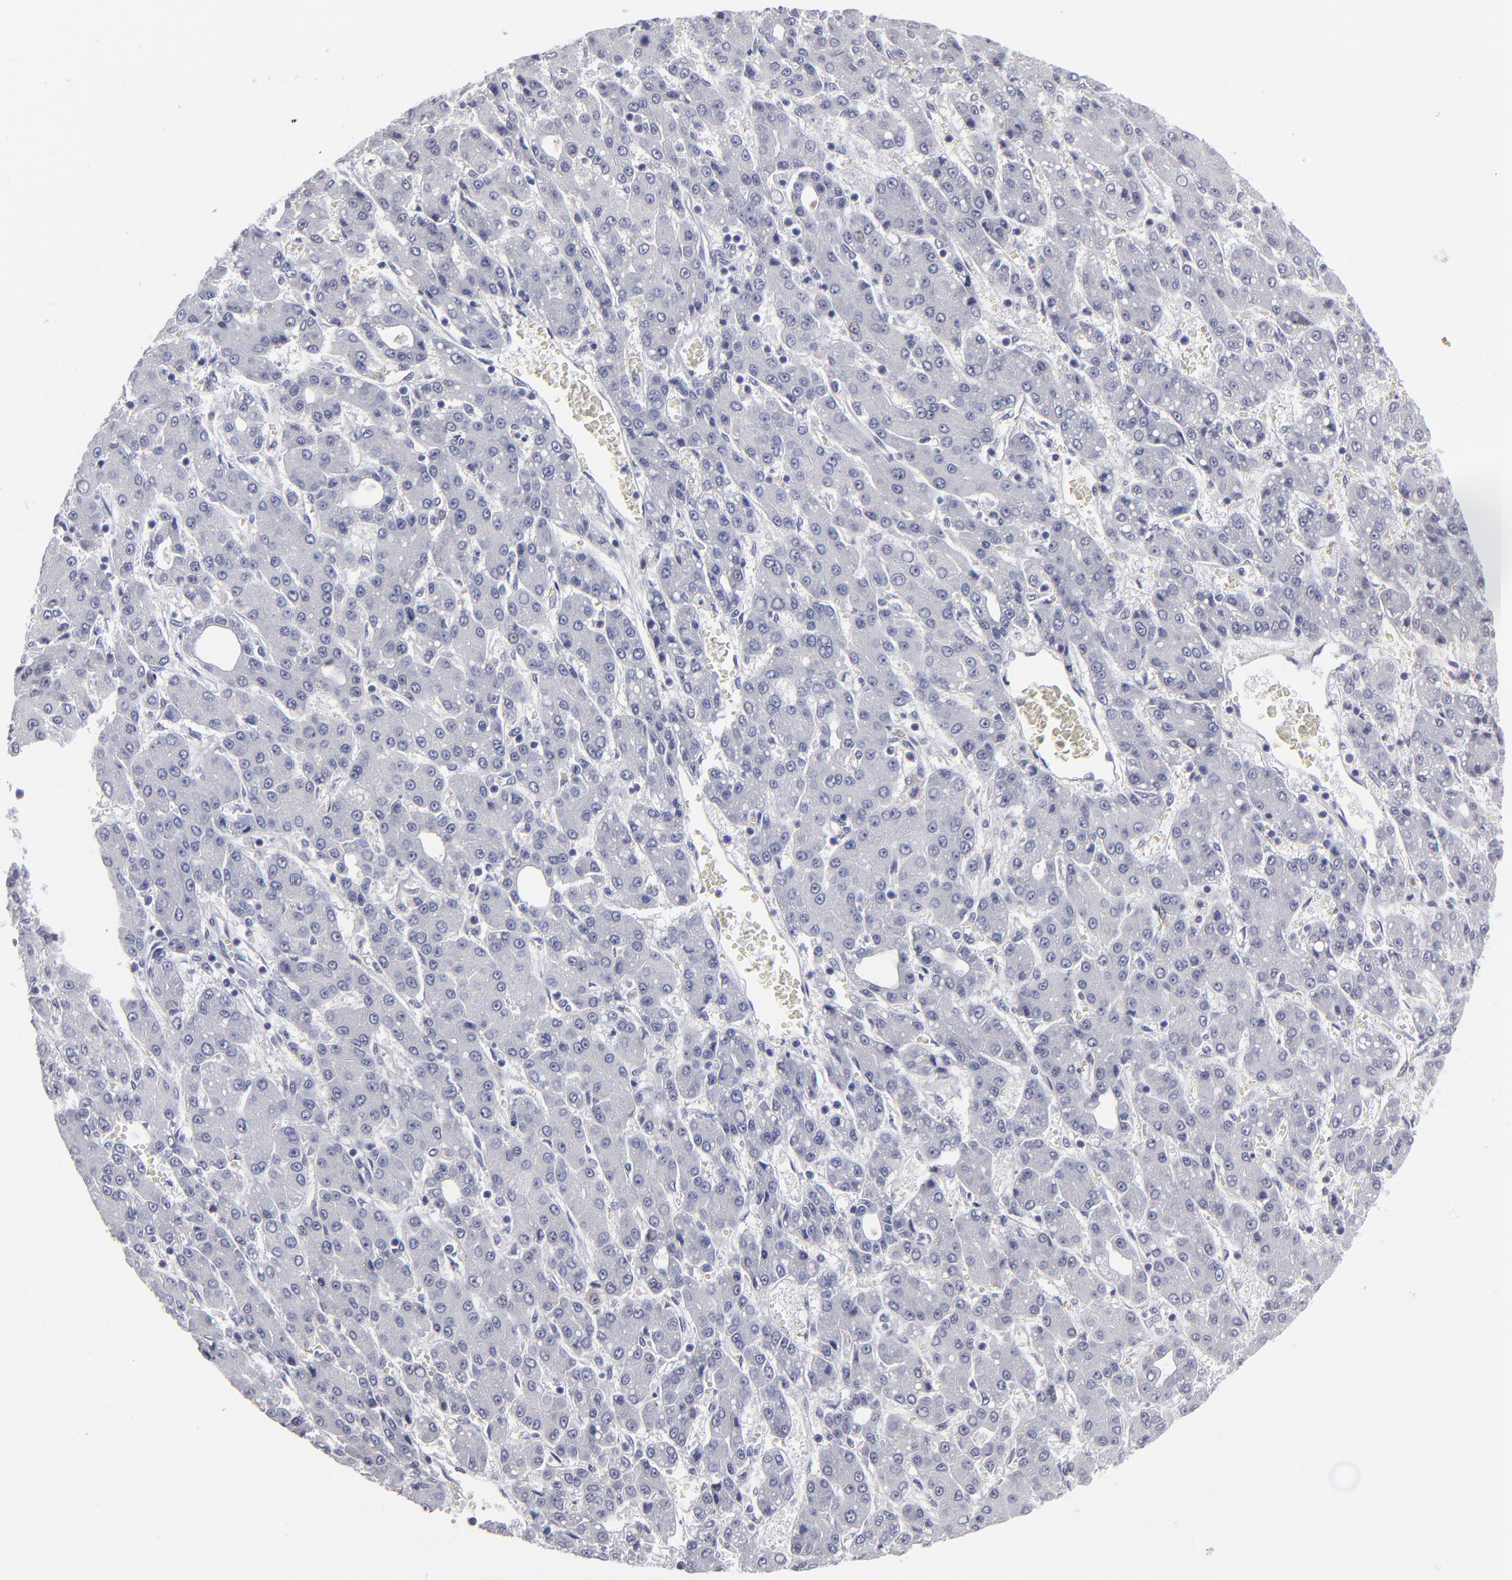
{"staining": {"intensity": "negative", "quantity": "none", "location": "none"}, "tissue": "liver cancer", "cell_type": "Tumor cells", "image_type": "cancer", "snomed": [{"axis": "morphology", "description": "Carcinoma, Hepatocellular, NOS"}, {"axis": "topography", "description": "Liver"}], "caption": "This histopathology image is of hepatocellular carcinoma (liver) stained with immunohistochemistry (IHC) to label a protein in brown with the nuclei are counter-stained blue. There is no expression in tumor cells. (Brightfield microscopy of DAB immunohistochemistry at high magnification).", "gene": "CADM3", "patient": {"sex": "male", "age": 69}}